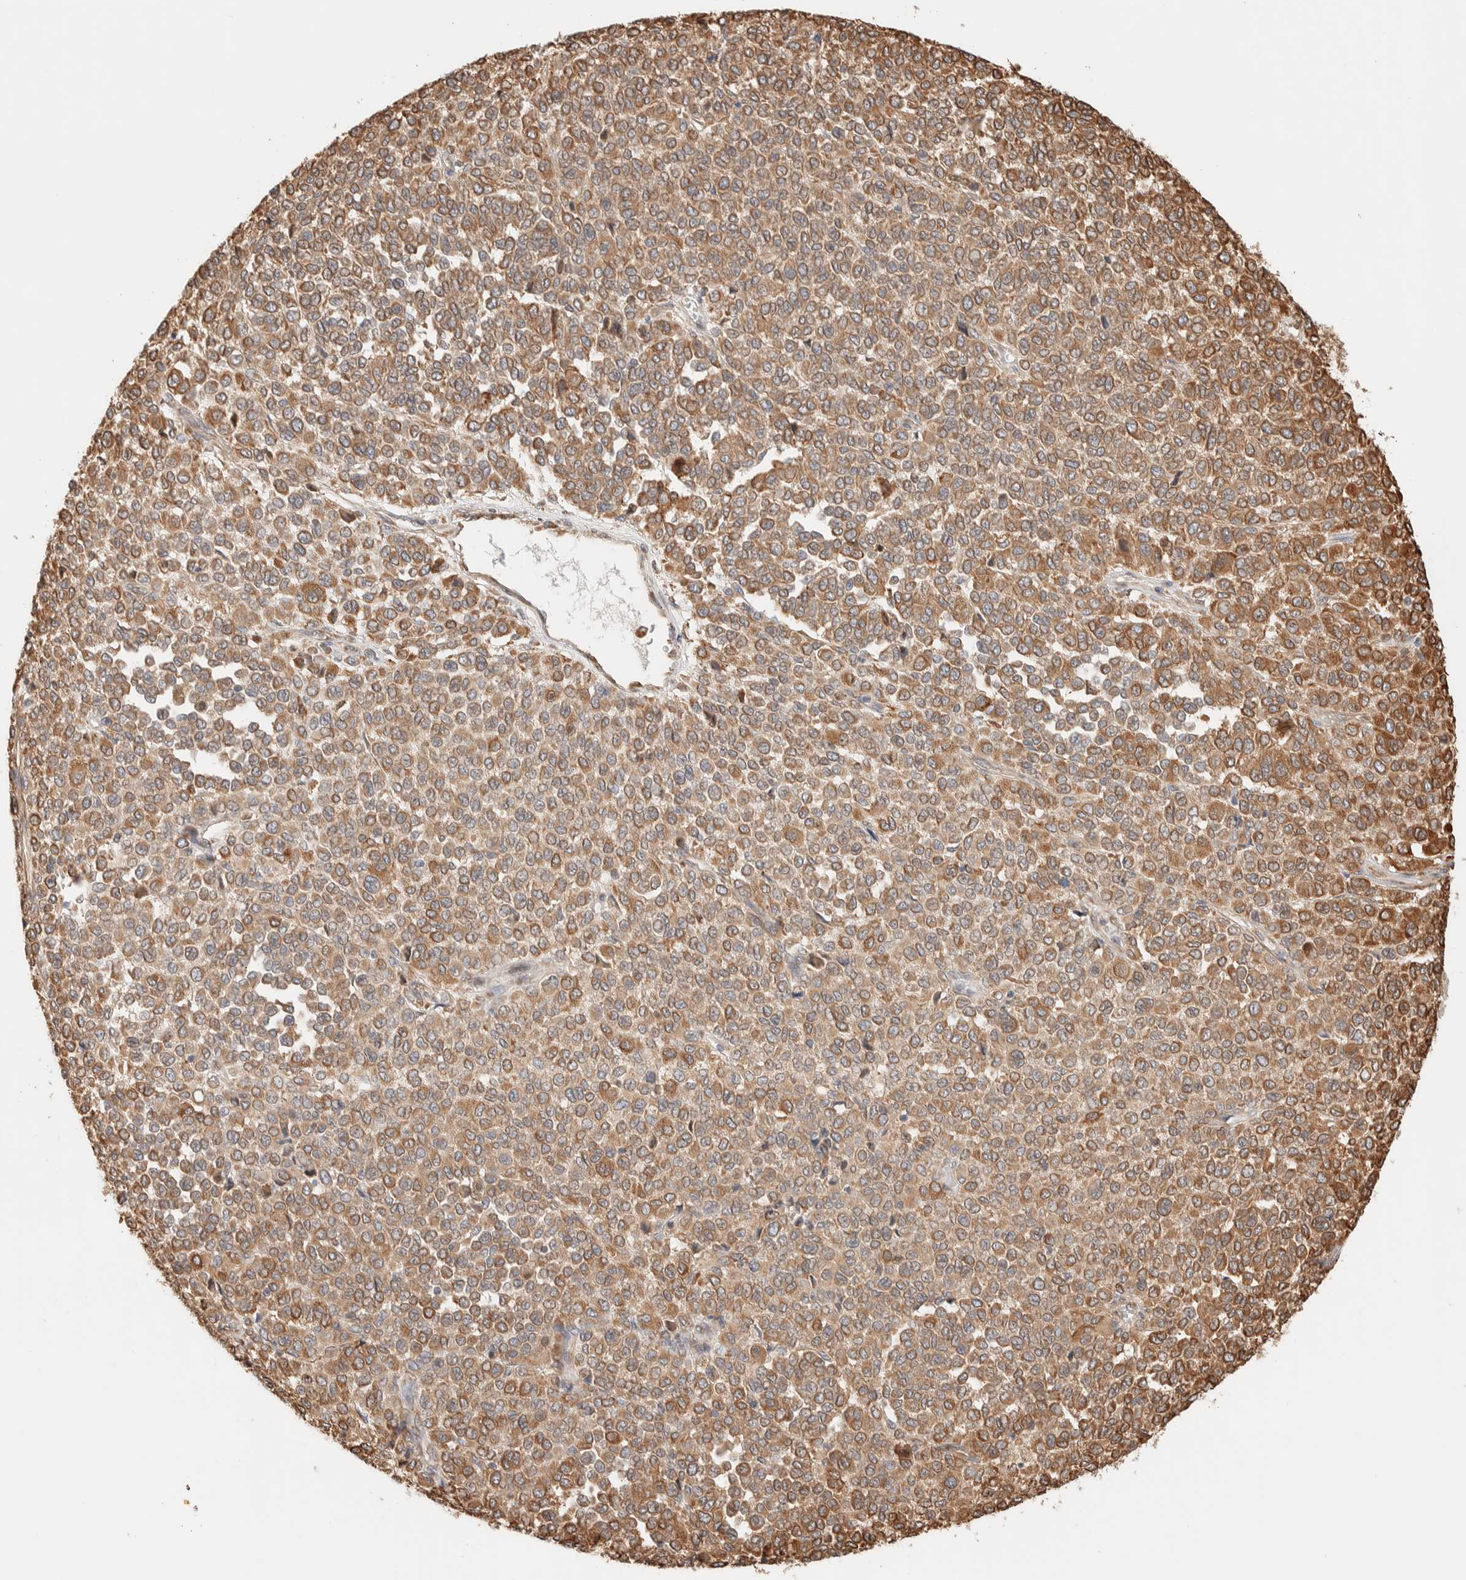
{"staining": {"intensity": "moderate", "quantity": ">75%", "location": "cytoplasmic/membranous"}, "tissue": "melanoma", "cell_type": "Tumor cells", "image_type": "cancer", "snomed": [{"axis": "morphology", "description": "Malignant melanoma, Metastatic site"}, {"axis": "topography", "description": "Pancreas"}], "caption": "Immunohistochemical staining of human melanoma displays medium levels of moderate cytoplasmic/membranous protein expression in approximately >75% of tumor cells.", "gene": "INTS1", "patient": {"sex": "female", "age": 30}}